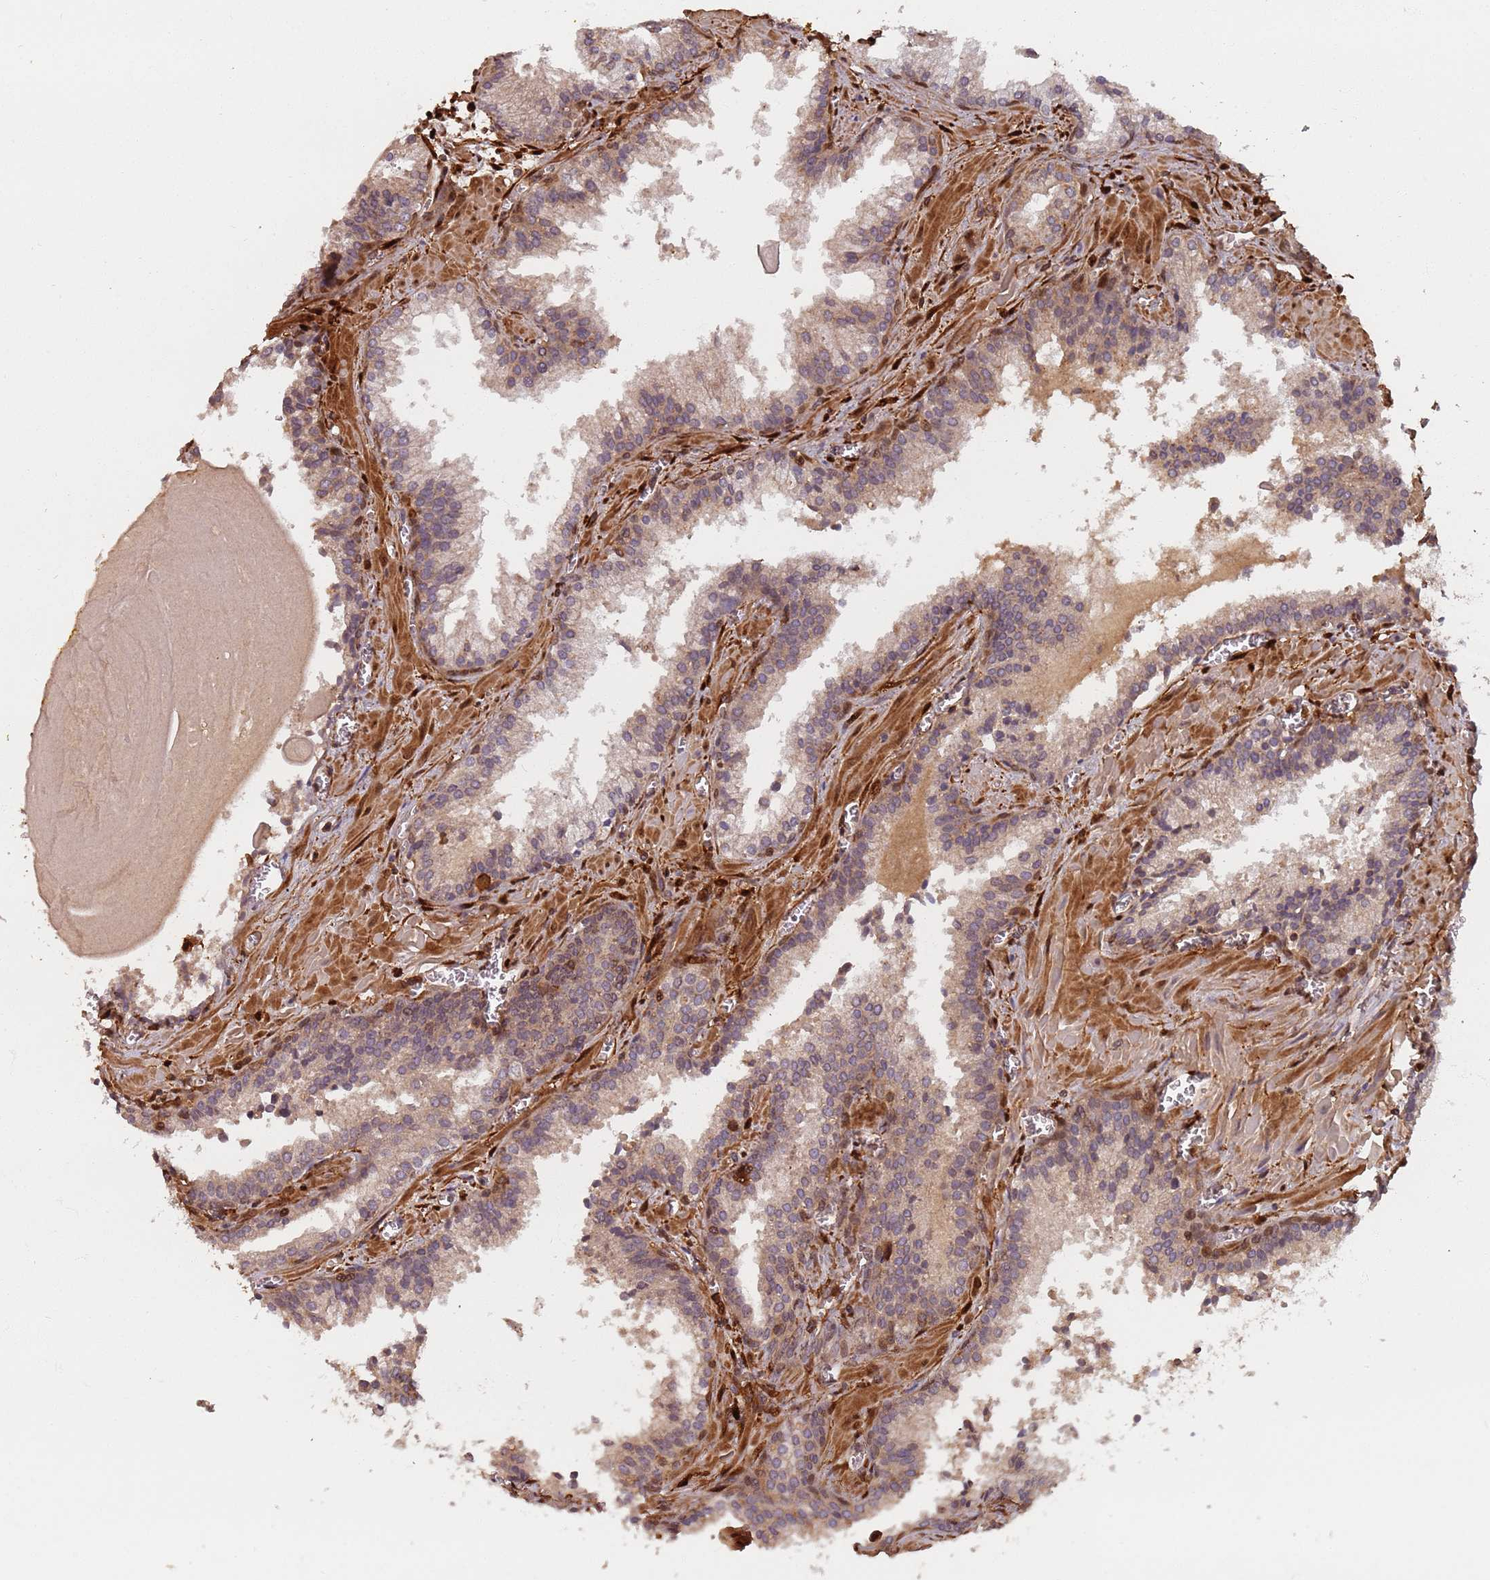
{"staining": {"intensity": "weak", "quantity": "<25%", "location": "cytoplasmic/membranous"}, "tissue": "prostate cancer", "cell_type": "Tumor cells", "image_type": "cancer", "snomed": [{"axis": "morphology", "description": "Adenocarcinoma, High grade"}, {"axis": "topography", "description": "Prostate"}], "caption": "Tumor cells show no significant protein positivity in prostate cancer. (Brightfield microscopy of DAB immunohistochemistry (IHC) at high magnification).", "gene": "SDCCAG8", "patient": {"sex": "male", "age": 68}}